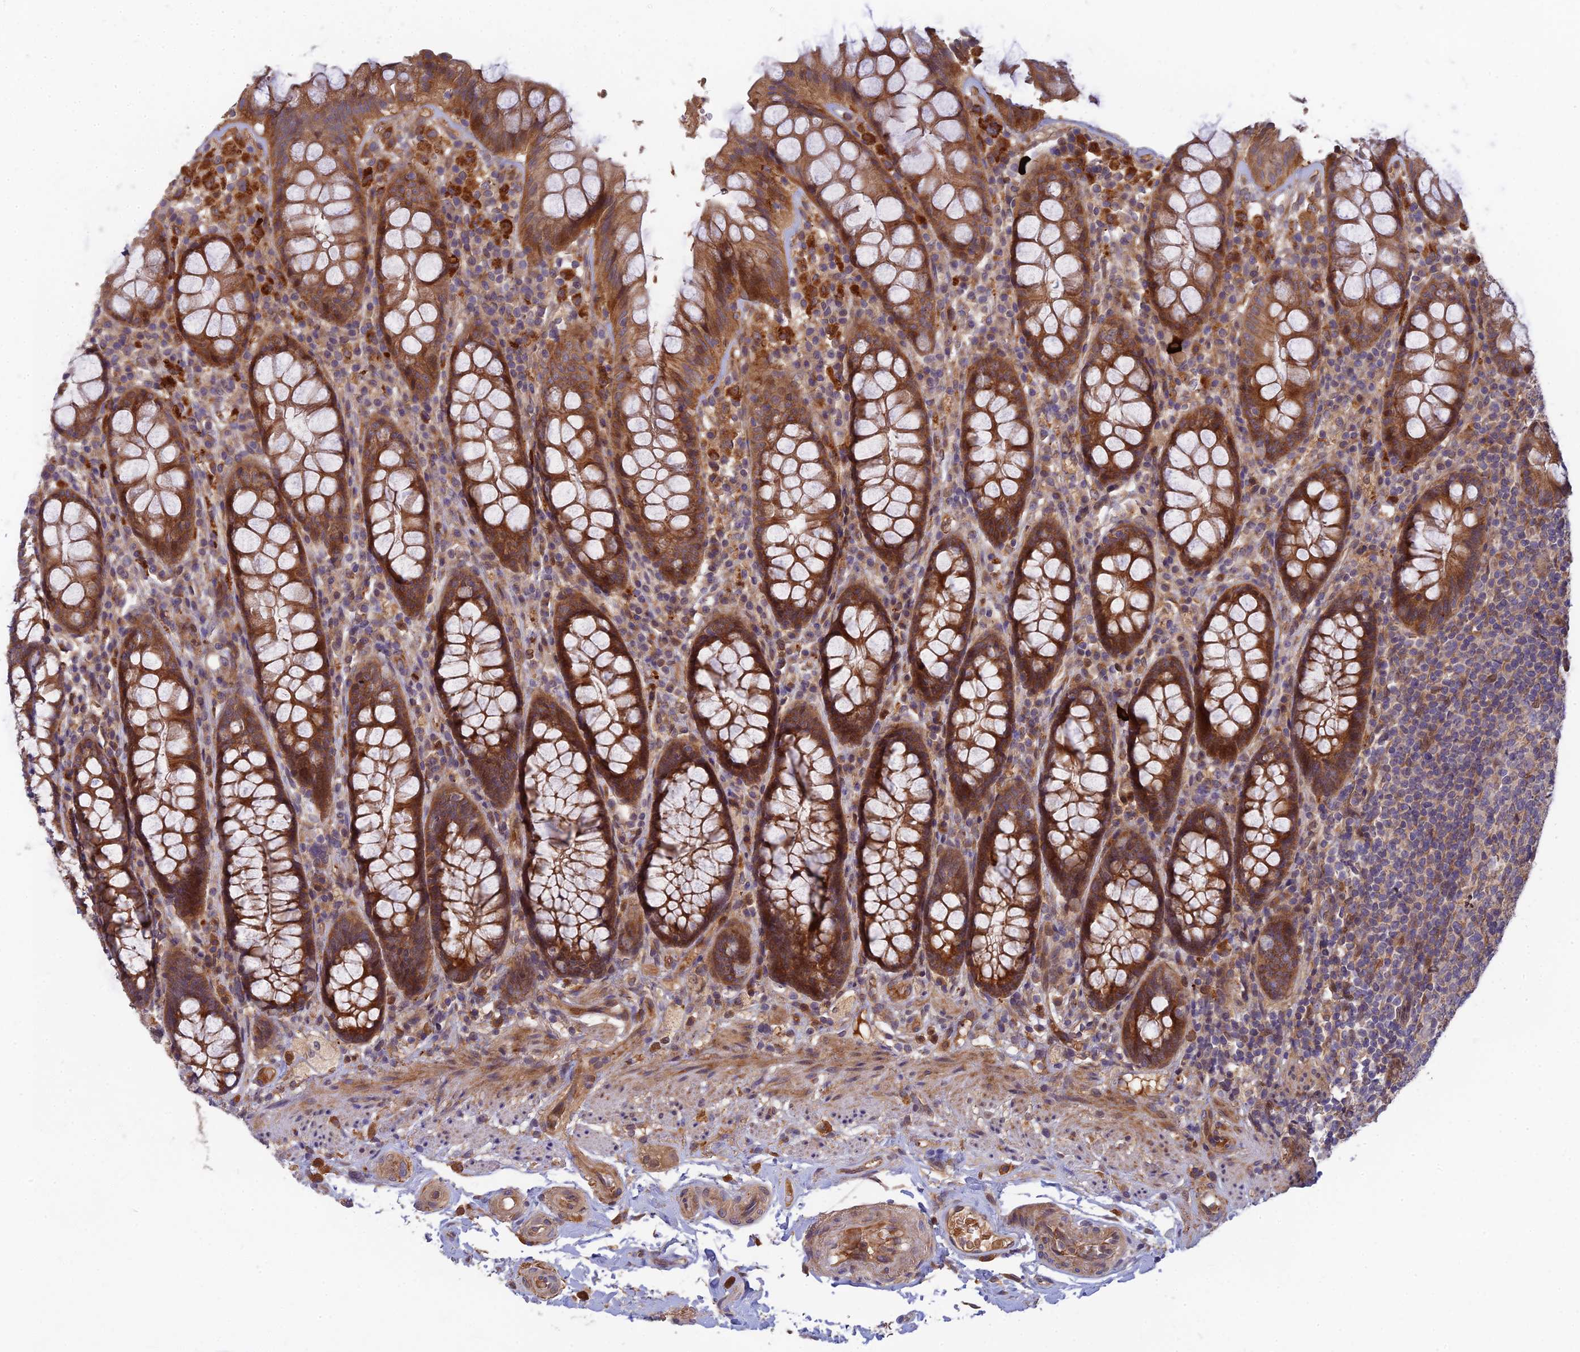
{"staining": {"intensity": "moderate", "quantity": ">75%", "location": "cytoplasmic/membranous"}, "tissue": "rectum", "cell_type": "Glandular cells", "image_type": "normal", "snomed": [{"axis": "morphology", "description": "Normal tissue, NOS"}, {"axis": "topography", "description": "Rectum"}], "caption": "Immunohistochemical staining of normal rectum shows moderate cytoplasmic/membranous protein positivity in about >75% of glandular cells.", "gene": "FAM151B", "patient": {"sex": "male", "age": 83}}